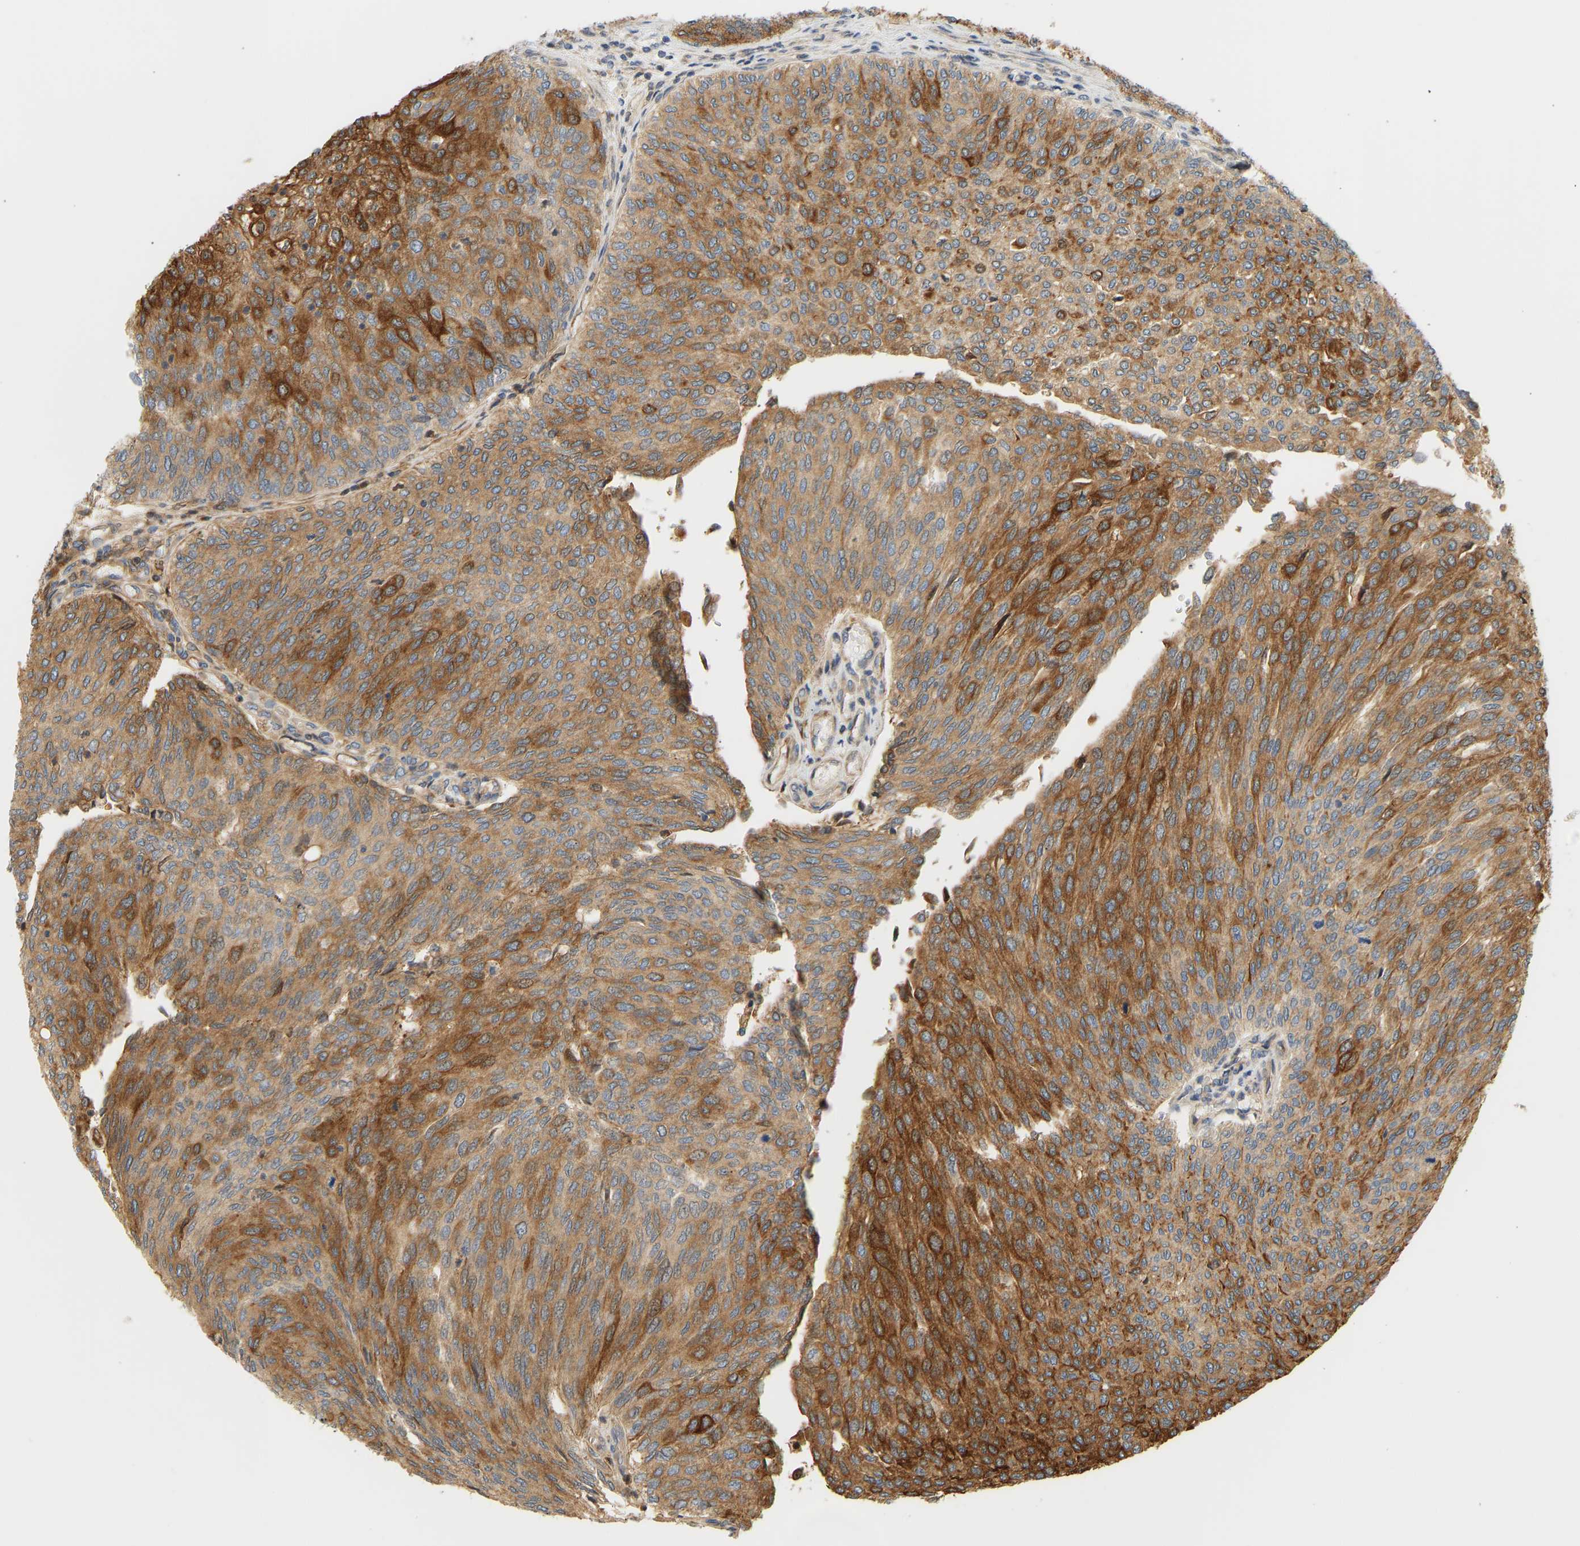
{"staining": {"intensity": "strong", "quantity": "25%-75%", "location": "cytoplasmic/membranous"}, "tissue": "urothelial cancer", "cell_type": "Tumor cells", "image_type": "cancer", "snomed": [{"axis": "morphology", "description": "Urothelial carcinoma, Low grade"}, {"axis": "topography", "description": "Urinary bladder"}], "caption": "Immunohistochemical staining of low-grade urothelial carcinoma reveals high levels of strong cytoplasmic/membranous protein staining in approximately 25%-75% of tumor cells.", "gene": "CEP57", "patient": {"sex": "female", "age": 79}}